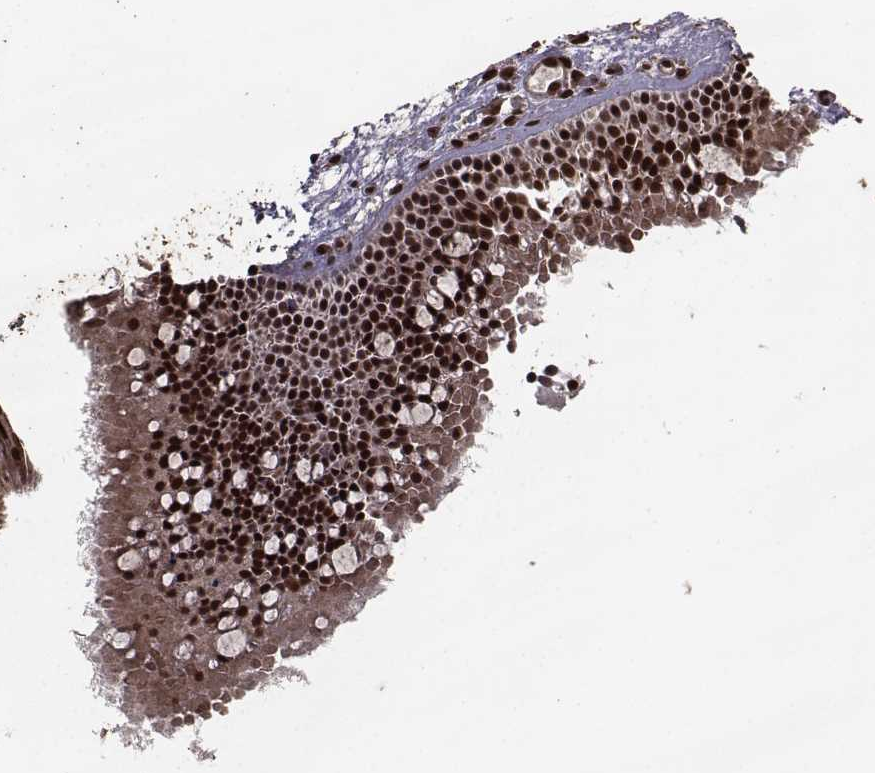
{"staining": {"intensity": "strong", "quantity": ">75%", "location": "nuclear"}, "tissue": "nasopharynx", "cell_type": "Respiratory epithelial cells", "image_type": "normal", "snomed": [{"axis": "morphology", "description": "Normal tissue, NOS"}, {"axis": "topography", "description": "Nasopharynx"}], "caption": "Respiratory epithelial cells exhibit high levels of strong nuclear staining in approximately >75% of cells in benign human nasopharynx. (brown staining indicates protein expression, while blue staining denotes nuclei).", "gene": "SF1", "patient": {"sex": "male", "age": 83}}